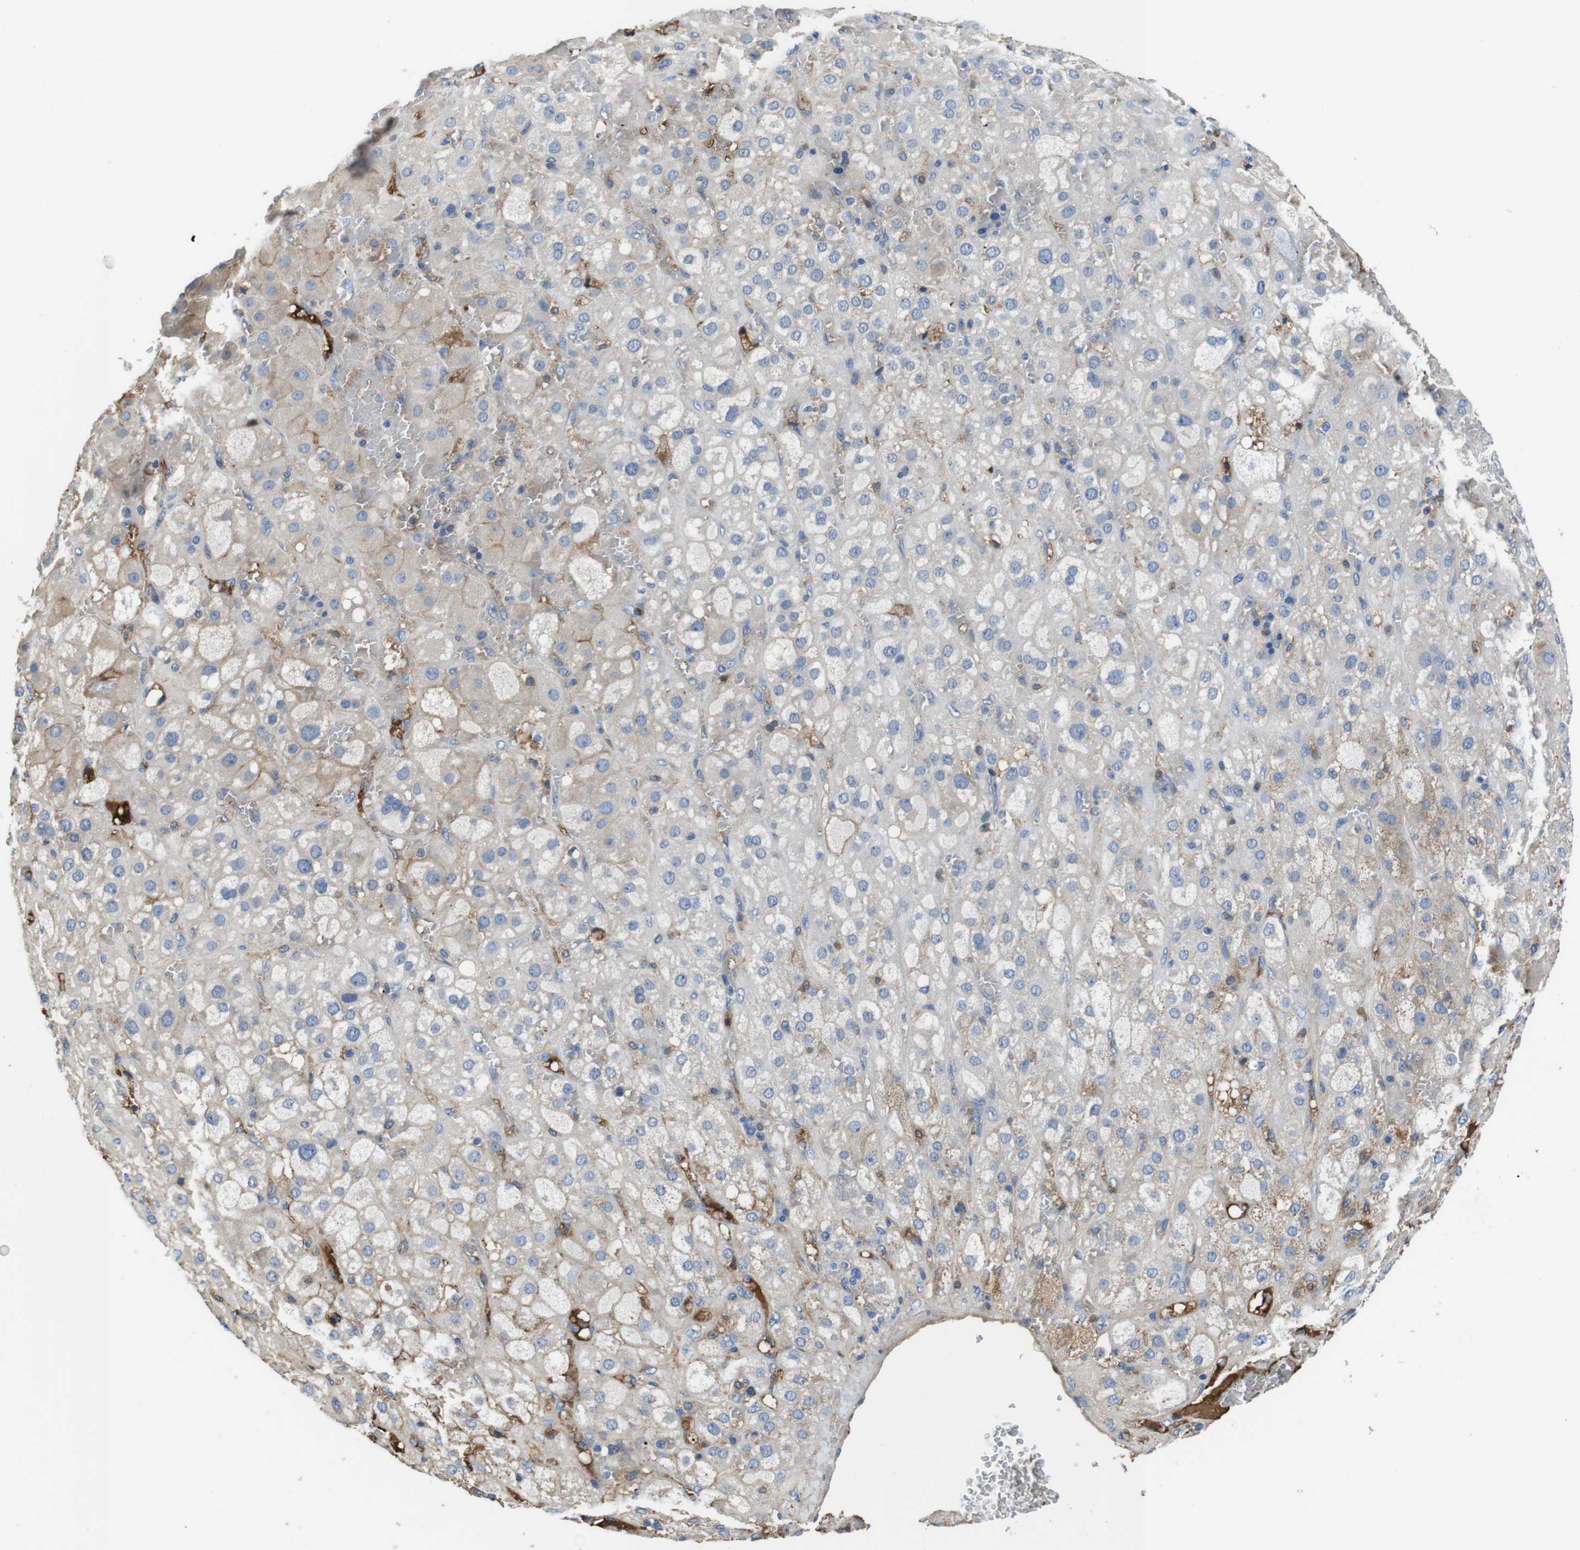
{"staining": {"intensity": "moderate", "quantity": "<25%", "location": "cytoplasmic/membranous"}, "tissue": "adrenal gland", "cell_type": "Glandular cells", "image_type": "normal", "snomed": [{"axis": "morphology", "description": "Normal tissue, NOS"}, {"axis": "topography", "description": "Adrenal gland"}], "caption": "Immunohistochemistry photomicrograph of benign adrenal gland: human adrenal gland stained using immunohistochemistry (IHC) shows low levels of moderate protein expression localized specifically in the cytoplasmic/membranous of glandular cells, appearing as a cytoplasmic/membranous brown color.", "gene": "TMPRSS15", "patient": {"sex": "female", "age": 47}}